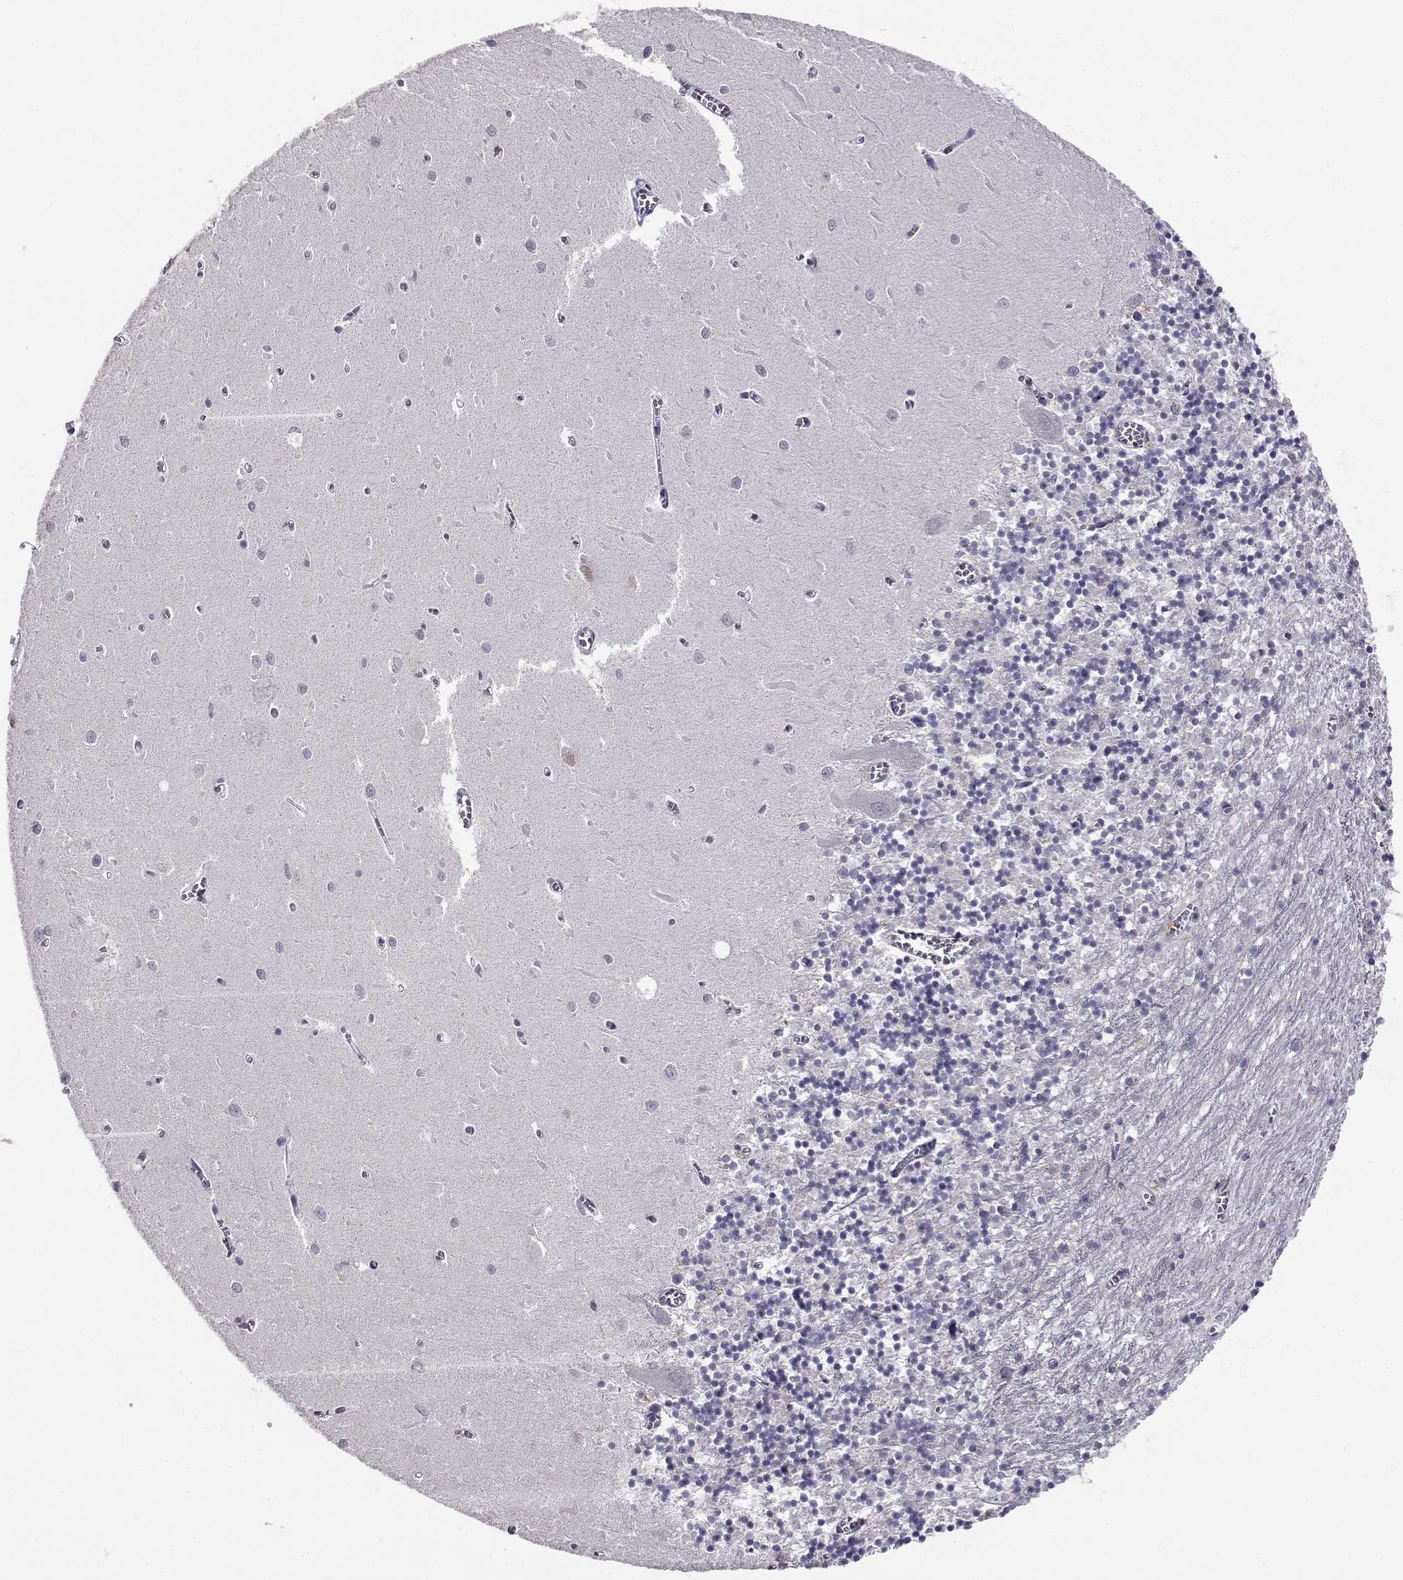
{"staining": {"intensity": "negative", "quantity": "none", "location": "none"}, "tissue": "cerebellum", "cell_type": "Cells in granular layer", "image_type": "normal", "snomed": [{"axis": "morphology", "description": "Normal tissue, NOS"}, {"axis": "topography", "description": "Cerebellum"}], "caption": "There is no significant staining in cells in granular layer of cerebellum. (Immunohistochemistry, brightfield microscopy, high magnification).", "gene": "RHOXF2", "patient": {"sex": "female", "age": 64}}